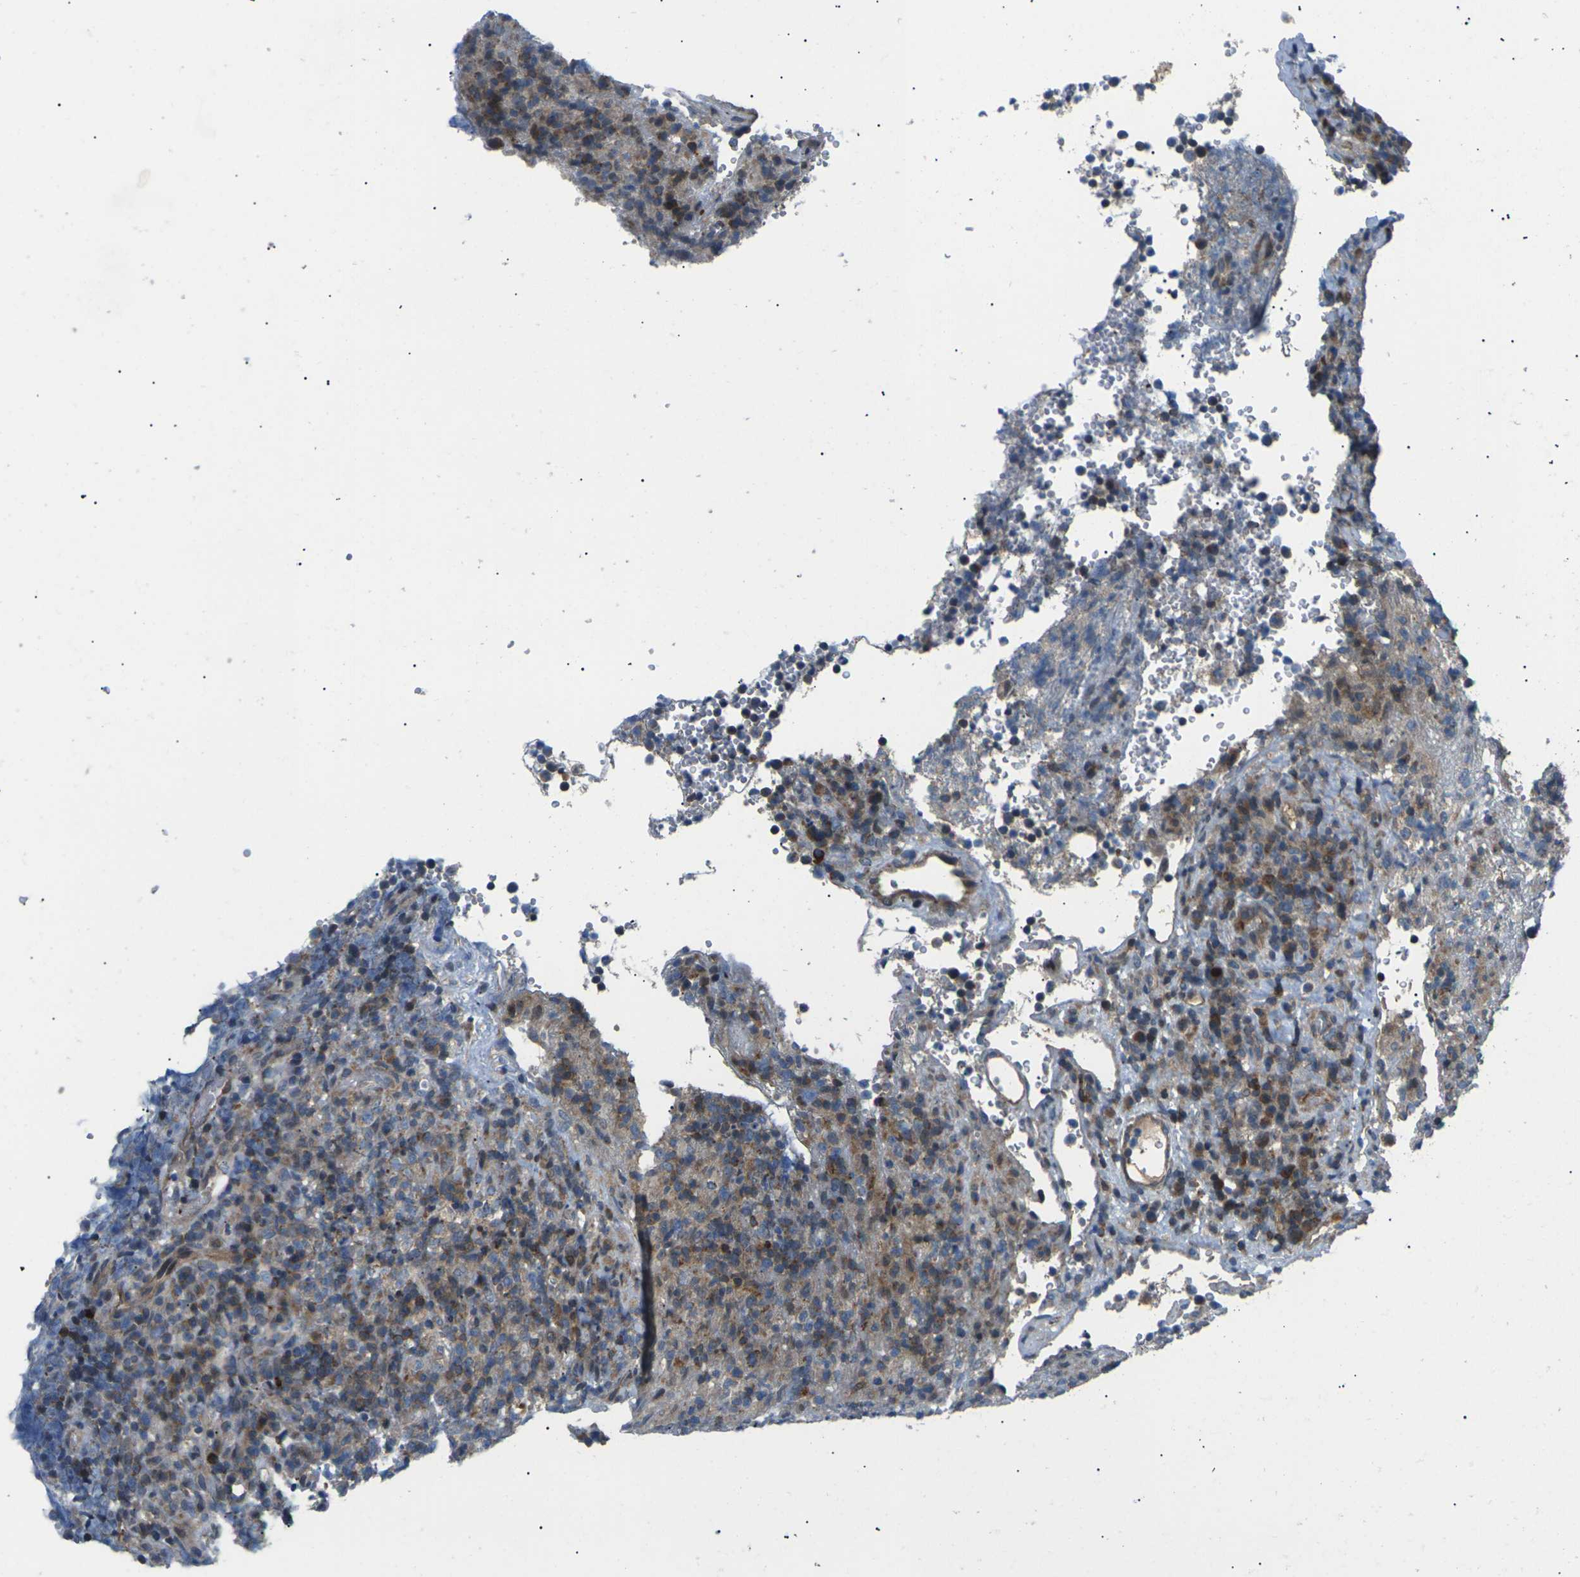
{"staining": {"intensity": "weak", "quantity": "25%-75%", "location": "cytoplasmic/membranous"}, "tissue": "lymphoma", "cell_type": "Tumor cells", "image_type": "cancer", "snomed": [{"axis": "morphology", "description": "Malignant lymphoma, non-Hodgkin's type, High grade"}, {"axis": "topography", "description": "Lymph node"}], "caption": "Protein staining of lymphoma tissue demonstrates weak cytoplasmic/membranous positivity in approximately 25%-75% of tumor cells.", "gene": "RPS6KA3", "patient": {"sex": "female", "age": 76}}